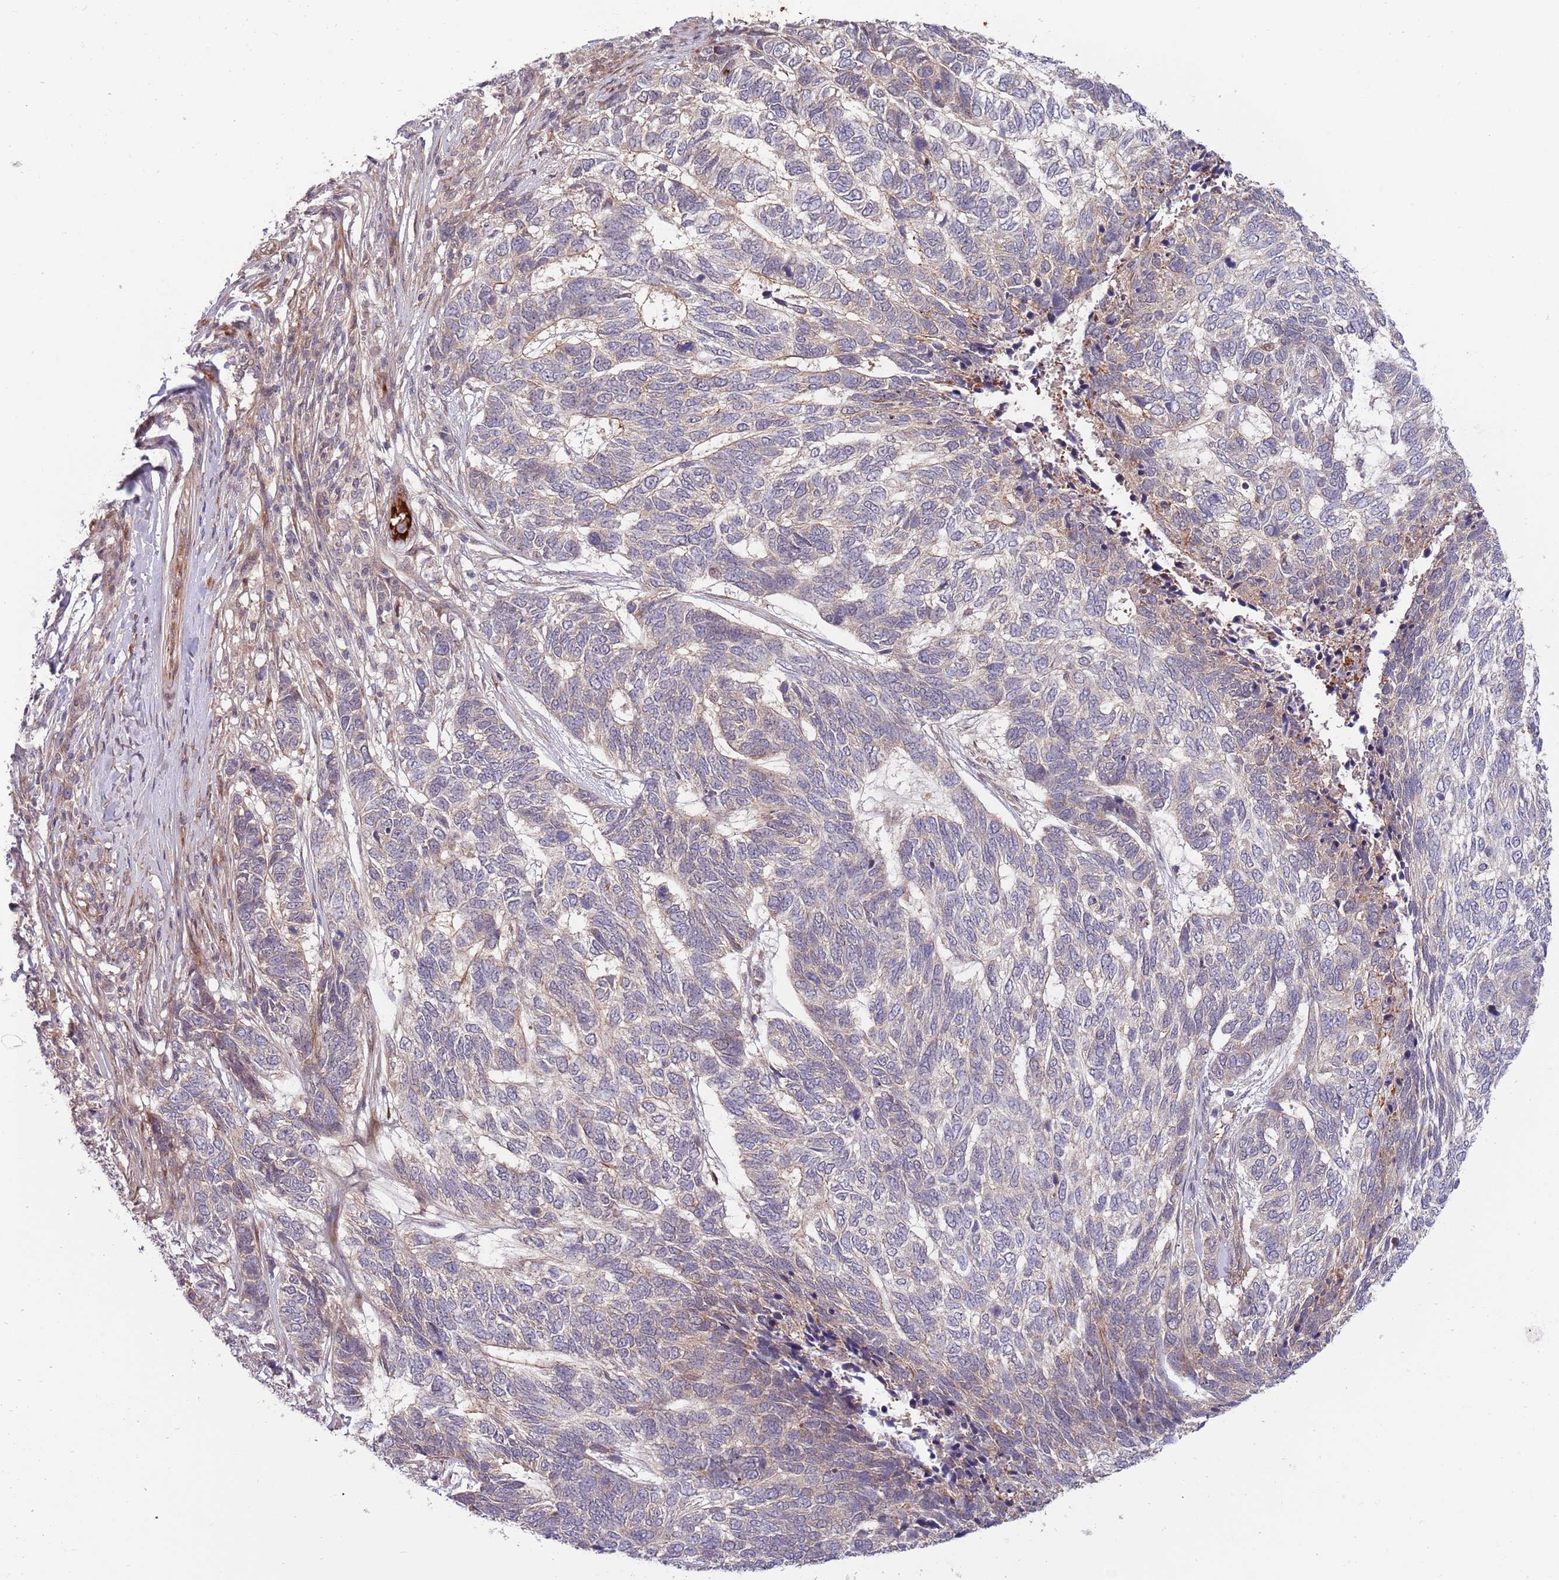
{"staining": {"intensity": "negative", "quantity": "none", "location": "none"}, "tissue": "skin cancer", "cell_type": "Tumor cells", "image_type": "cancer", "snomed": [{"axis": "morphology", "description": "Basal cell carcinoma"}, {"axis": "topography", "description": "Skin"}], "caption": "DAB (3,3'-diaminobenzidine) immunohistochemical staining of skin cancer displays no significant staining in tumor cells.", "gene": "NT5DC4", "patient": {"sex": "female", "age": 65}}